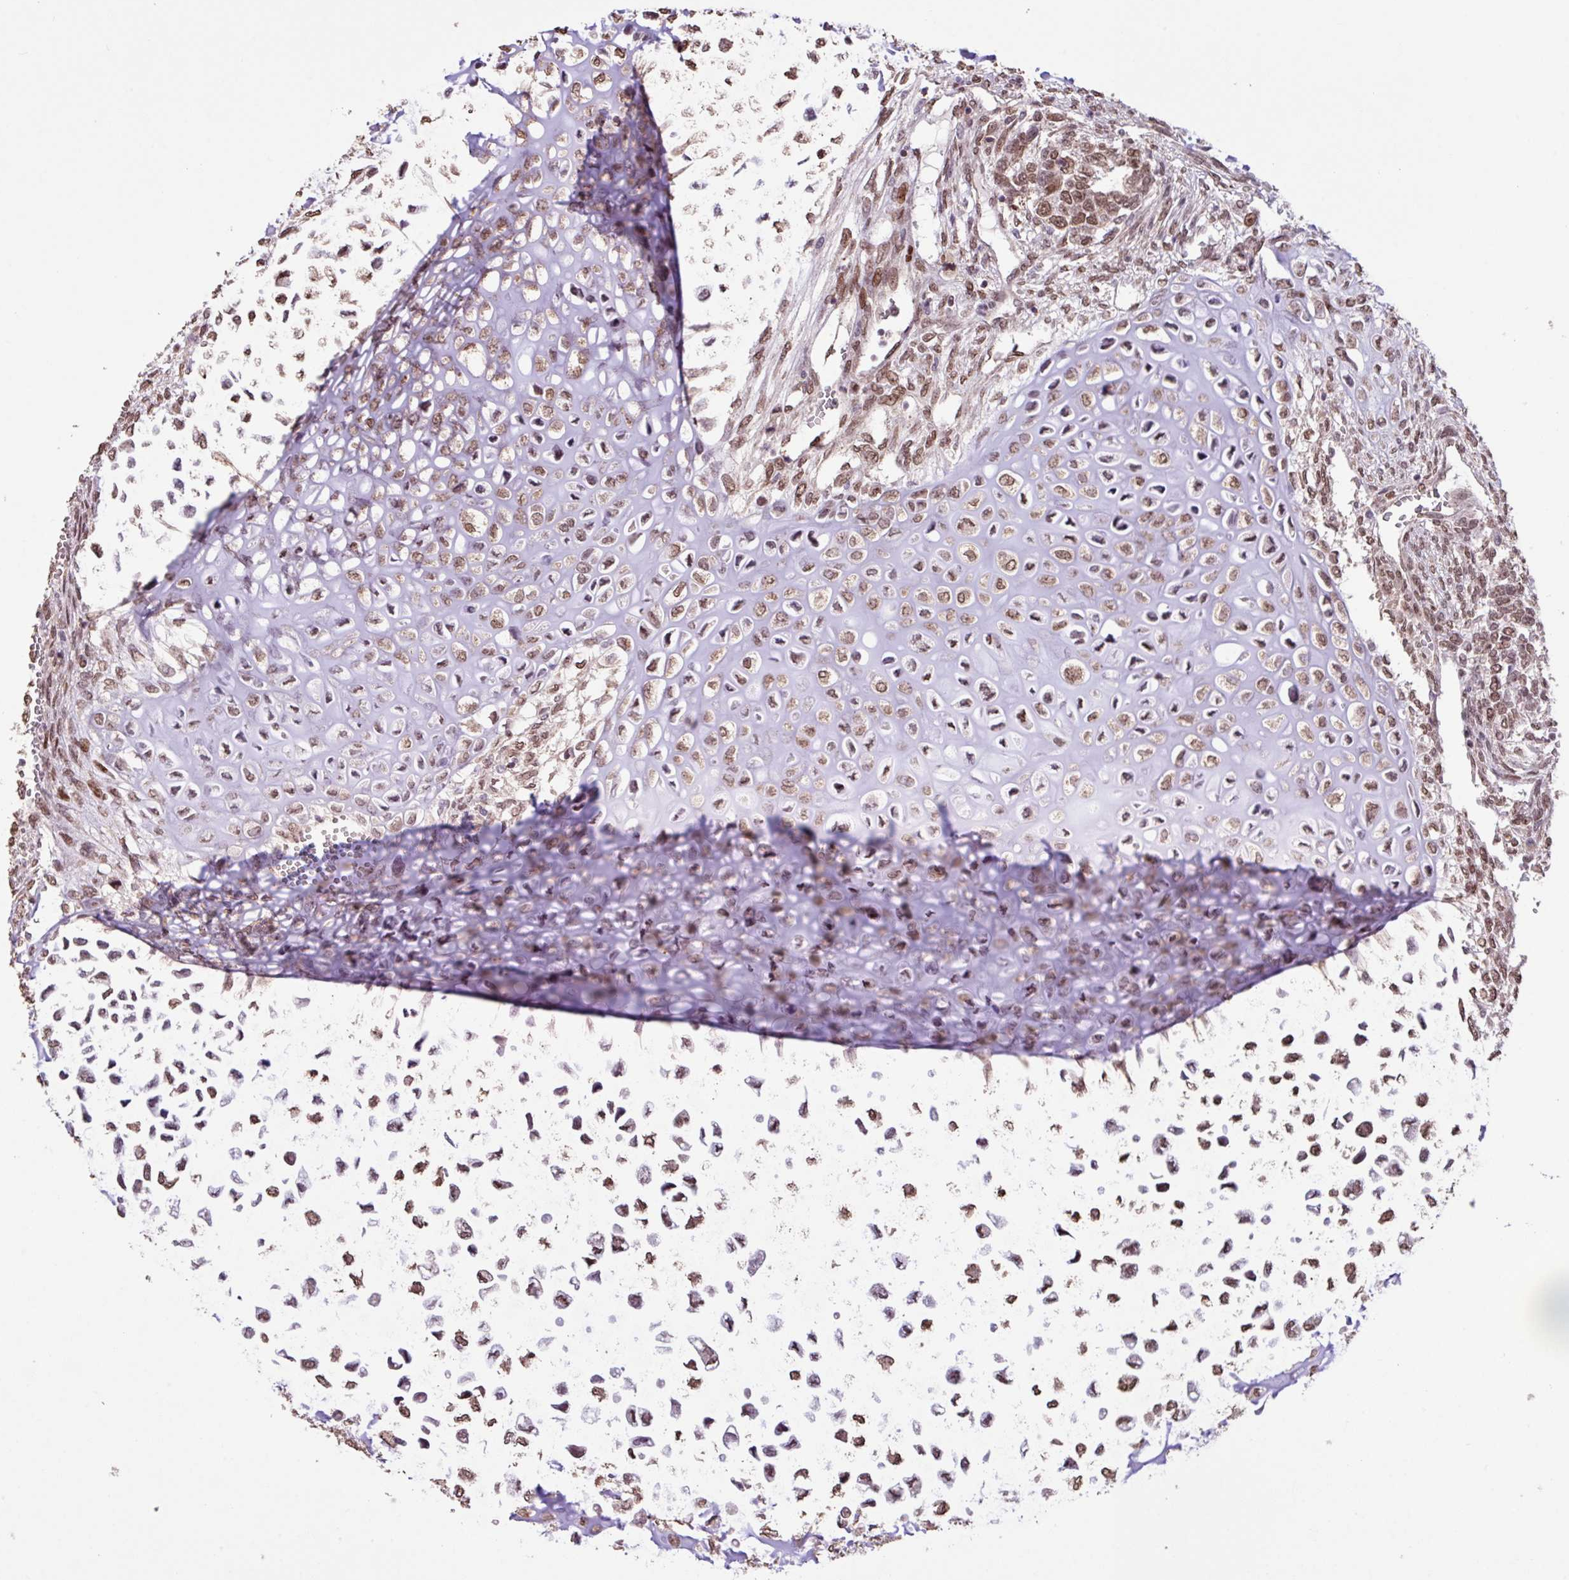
{"staining": {"intensity": "moderate", "quantity": ">75%", "location": "nuclear"}, "tissue": "testis cancer", "cell_type": "Tumor cells", "image_type": "cancer", "snomed": [{"axis": "morphology", "description": "Carcinoma, Embryonal, NOS"}, {"axis": "topography", "description": "Testis"}], "caption": "Tumor cells show medium levels of moderate nuclear staining in about >75% of cells in human testis cancer (embryonal carcinoma).", "gene": "ZNF709", "patient": {"sex": "male", "age": 23}}